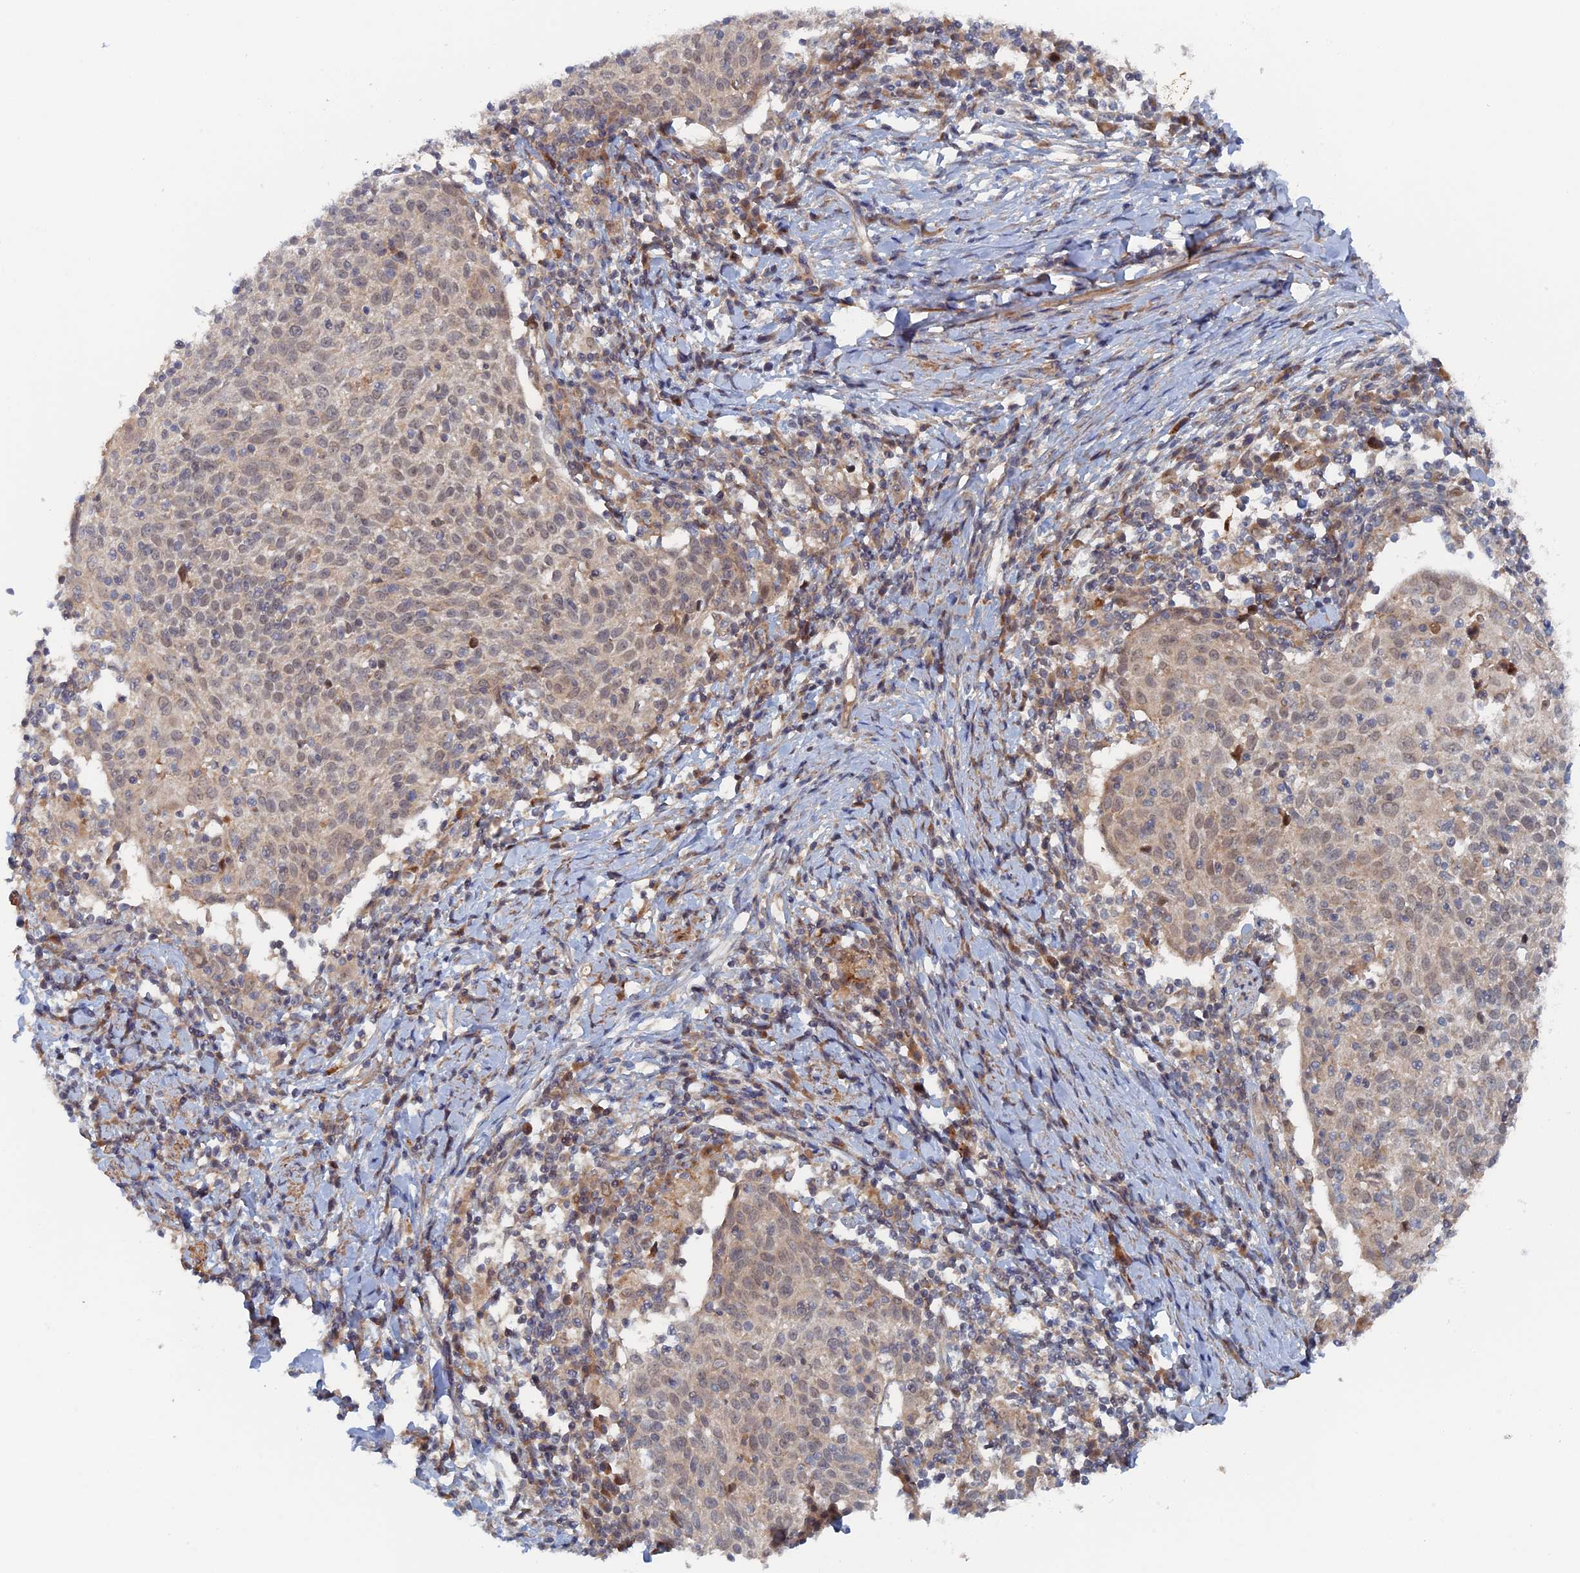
{"staining": {"intensity": "weak", "quantity": "25%-75%", "location": "nuclear"}, "tissue": "cervical cancer", "cell_type": "Tumor cells", "image_type": "cancer", "snomed": [{"axis": "morphology", "description": "Squamous cell carcinoma, NOS"}, {"axis": "topography", "description": "Cervix"}], "caption": "This photomicrograph exhibits immunohistochemistry staining of squamous cell carcinoma (cervical), with low weak nuclear expression in approximately 25%-75% of tumor cells.", "gene": "ELOVL6", "patient": {"sex": "female", "age": 52}}